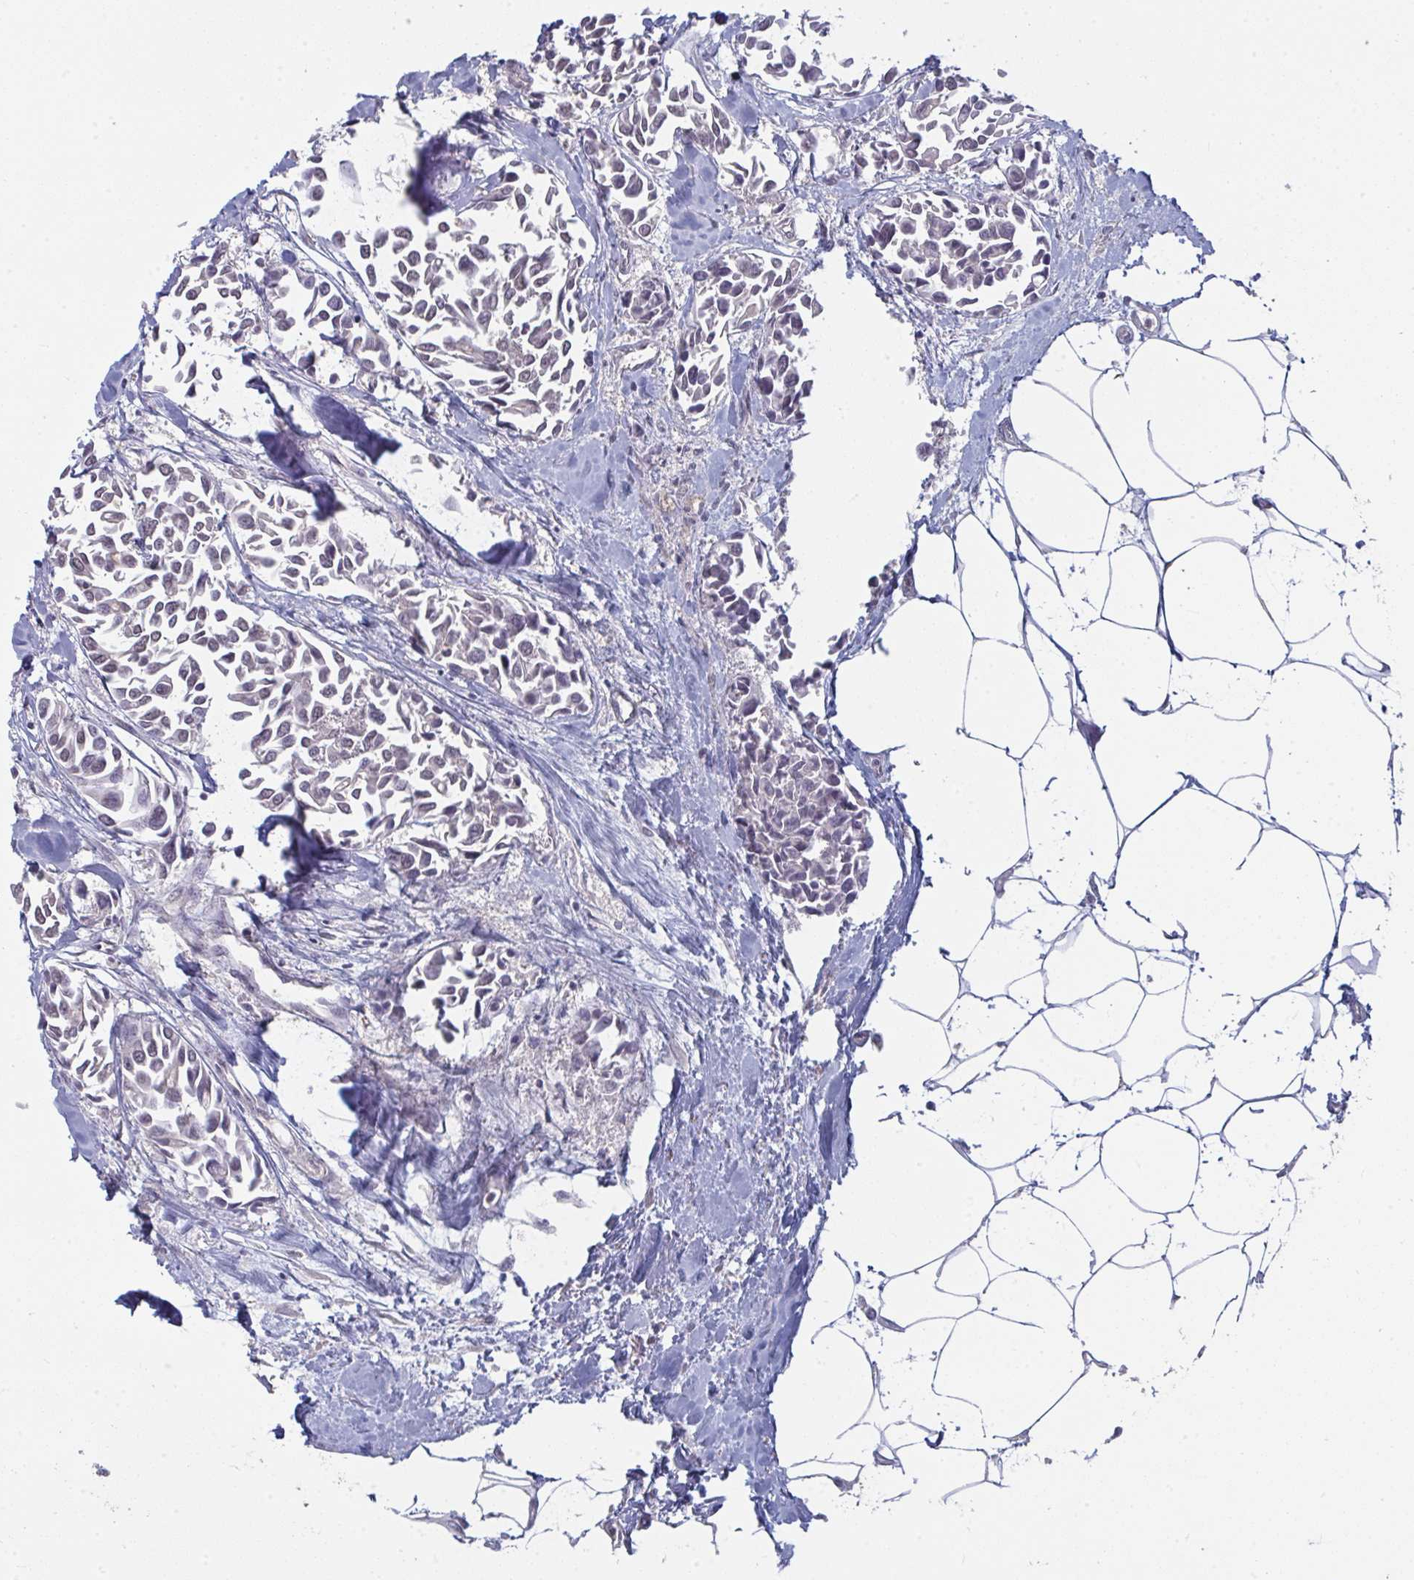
{"staining": {"intensity": "negative", "quantity": "none", "location": "none"}, "tissue": "breast cancer", "cell_type": "Tumor cells", "image_type": "cancer", "snomed": [{"axis": "morphology", "description": "Duct carcinoma"}, {"axis": "topography", "description": "Breast"}], "caption": "Breast cancer stained for a protein using immunohistochemistry exhibits no expression tumor cells.", "gene": "LIX1", "patient": {"sex": "female", "age": 54}}